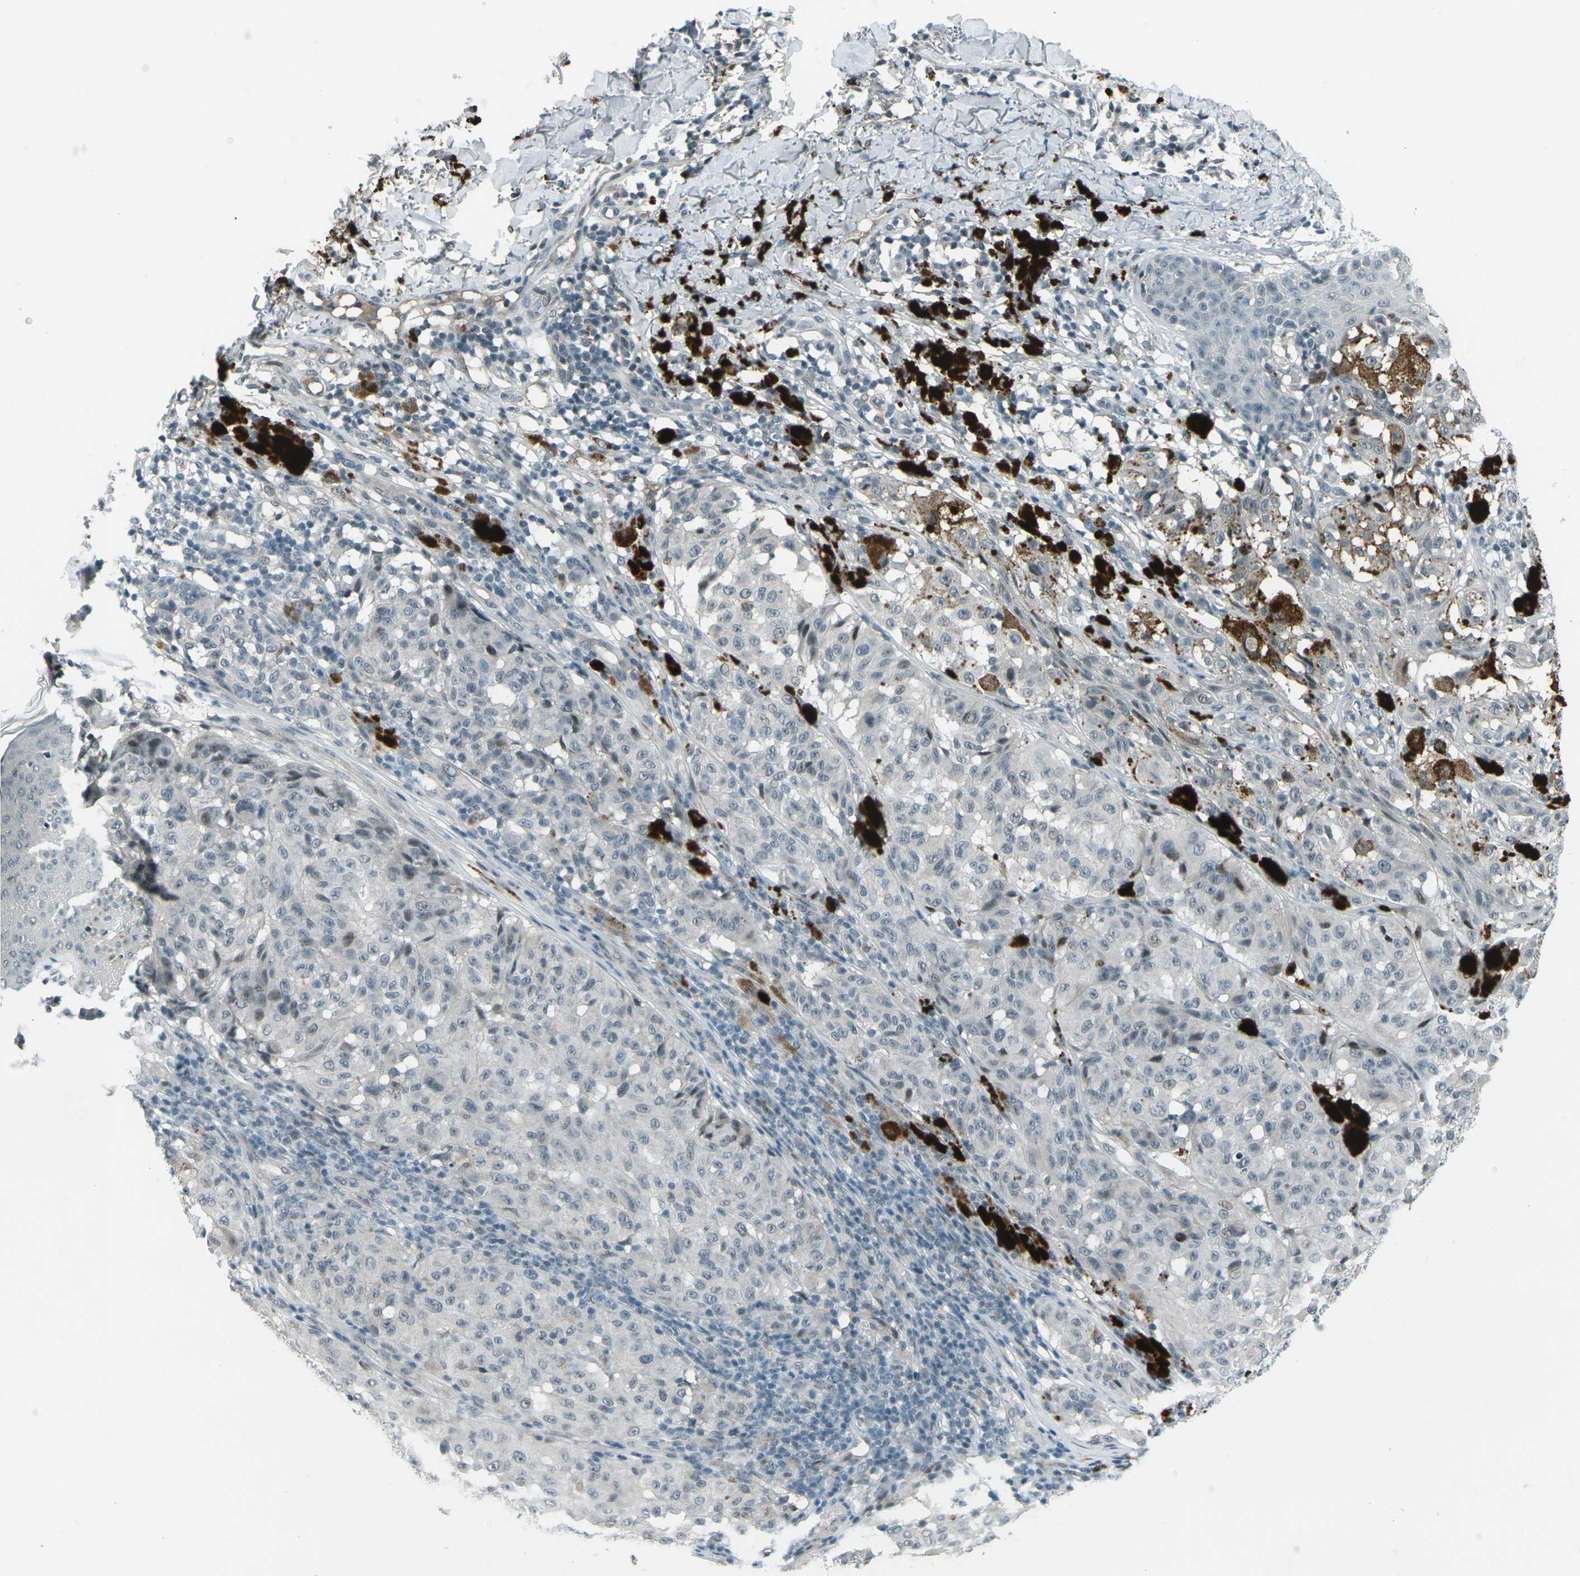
{"staining": {"intensity": "moderate", "quantity": "<25%", "location": "nuclear"}, "tissue": "melanoma", "cell_type": "Tumor cells", "image_type": "cancer", "snomed": [{"axis": "morphology", "description": "Malignant melanoma, NOS"}, {"axis": "topography", "description": "Skin"}], "caption": "Melanoma stained for a protein shows moderate nuclear positivity in tumor cells.", "gene": "GPR19", "patient": {"sex": "female", "age": 46}}